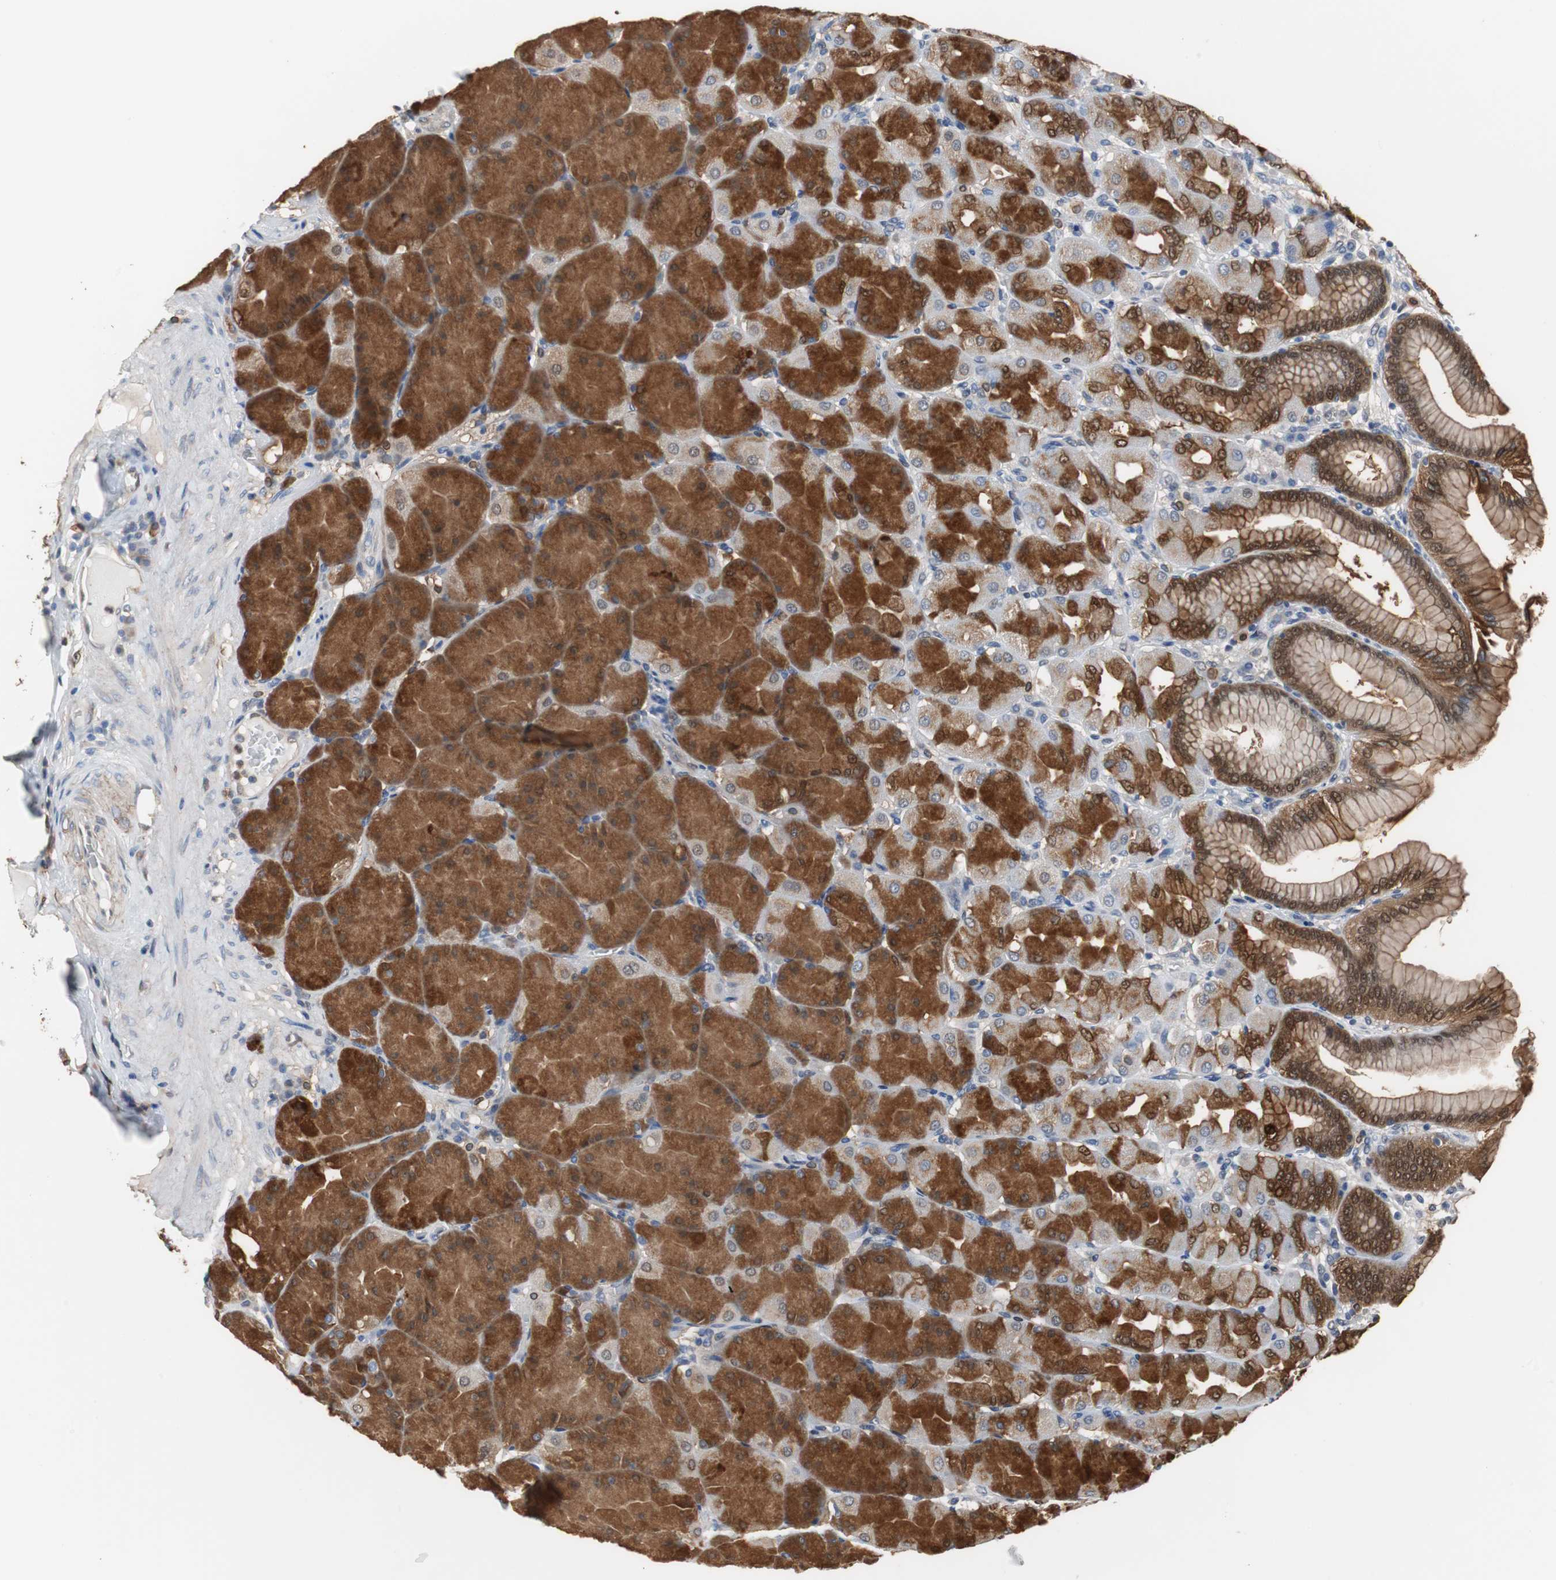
{"staining": {"intensity": "strong", "quantity": ">75%", "location": "cytoplasmic/membranous,nuclear"}, "tissue": "stomach", "cell_type": "Glandular cells", "image_type": "normal", "snomed": [{"axis": "morphology", "description": "Normal tissue, NOS"}, {"axis": "topography", "description": "Stomach, upper"}], "caption": "Protein staining by immunohistochemistry displays strong cytoplasmic/membranous,nuclear expression in approximately >75% of glandular cells in normal stomach.", "gene": "ANXA4", "patient": {"sex": "female", "age": 56}}